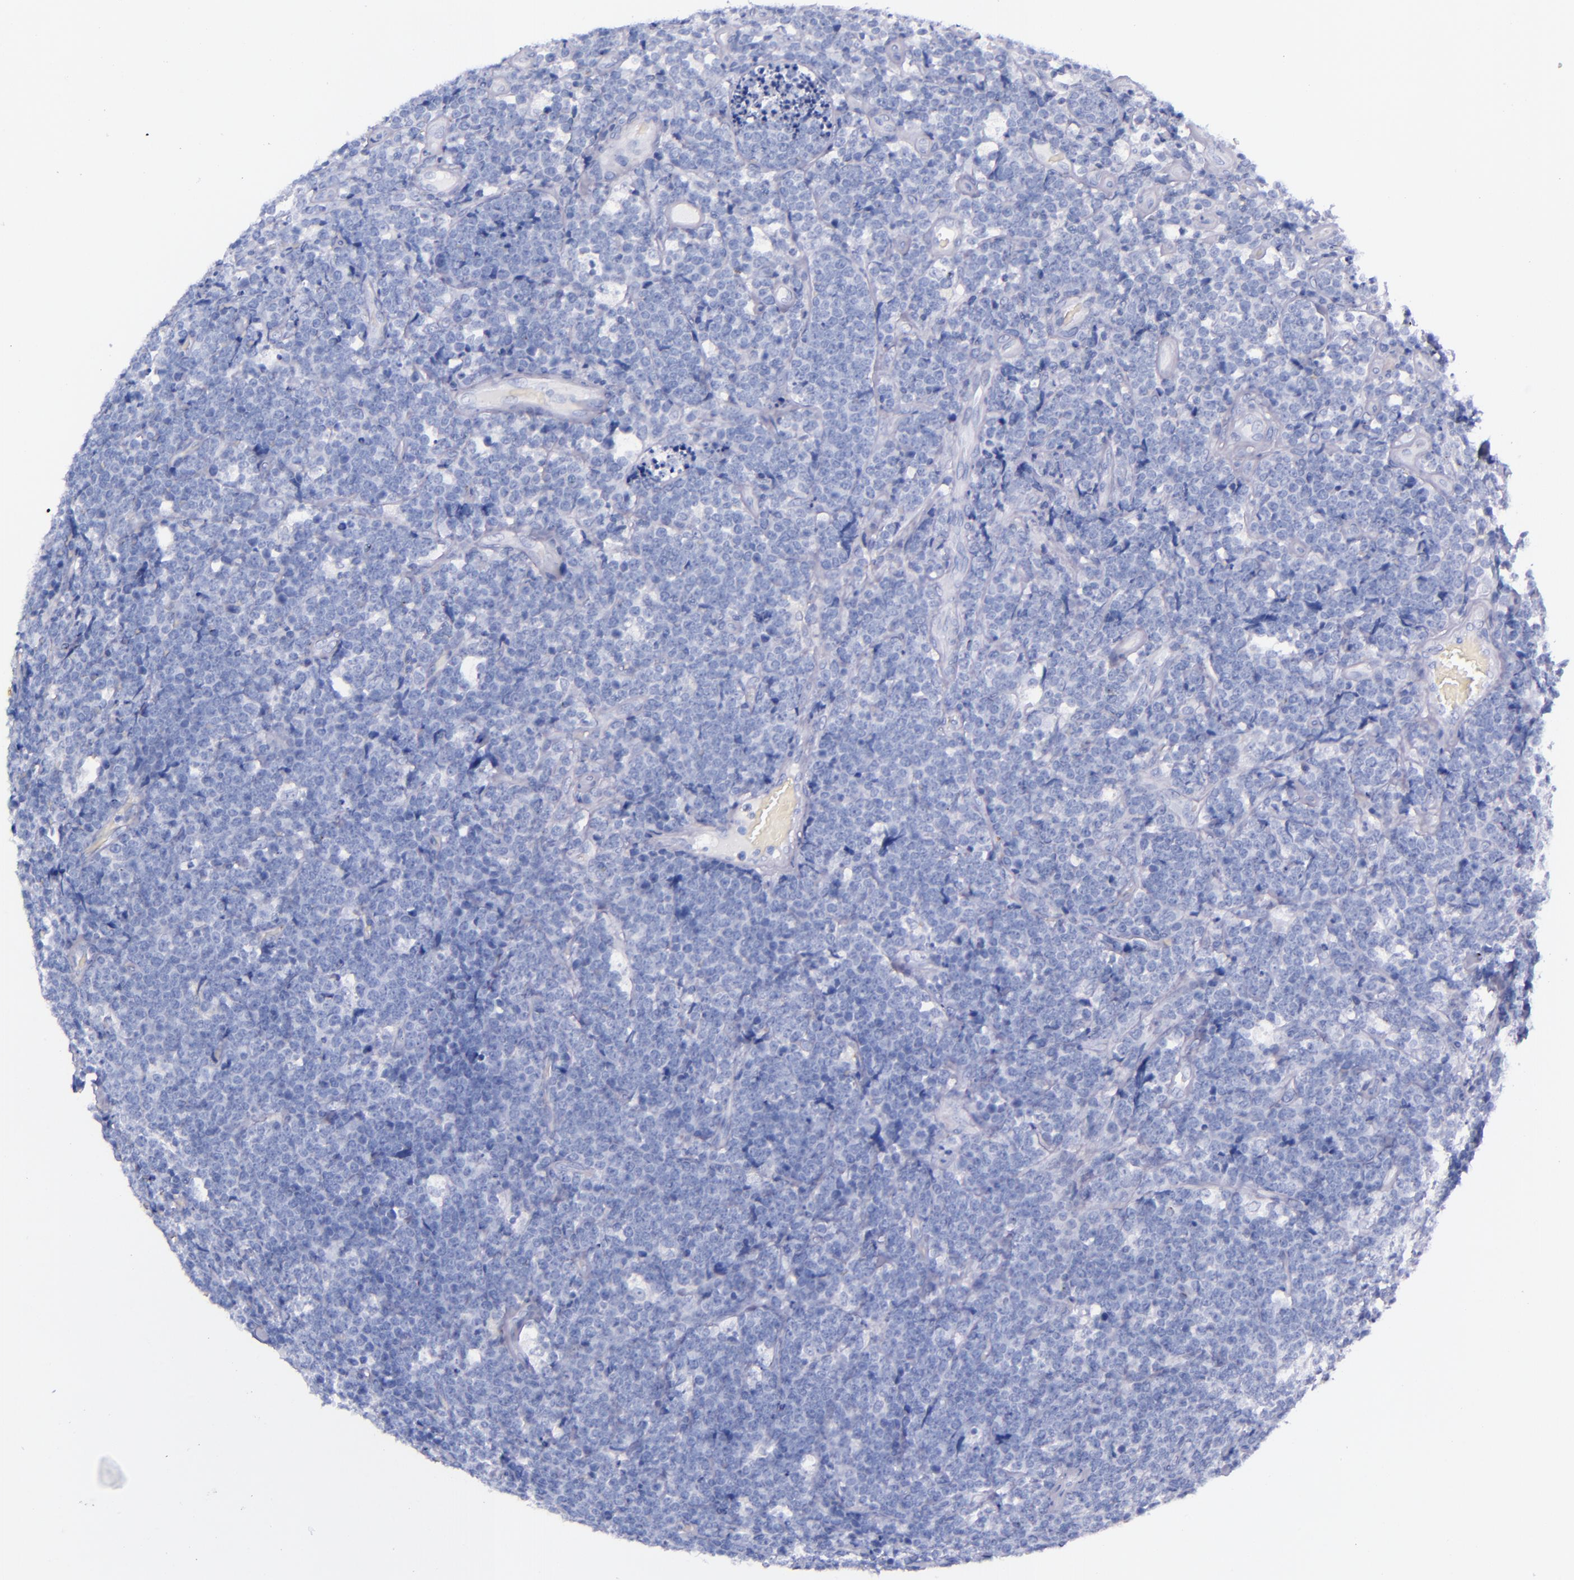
{"staining": {"intensity": "negative", "quantity": "none", "location": "none"}, "tissue": "lymphoma", "cell_type": "Tumor cells", "image_type": "cancer", "snomed": [{"axis": "morphology", "description": "Malignant lymphoma, non-Hodgkin's type, High grade"}, {"axis": "topography", "description": "Small intestine"}, {"axis": "topography", "description": "Colon"}], "caption": "There is no significant positivity in tumor cells of lymphoma.", "gene": "LAG3", "patient": {"sex": "male", "age": 8}}